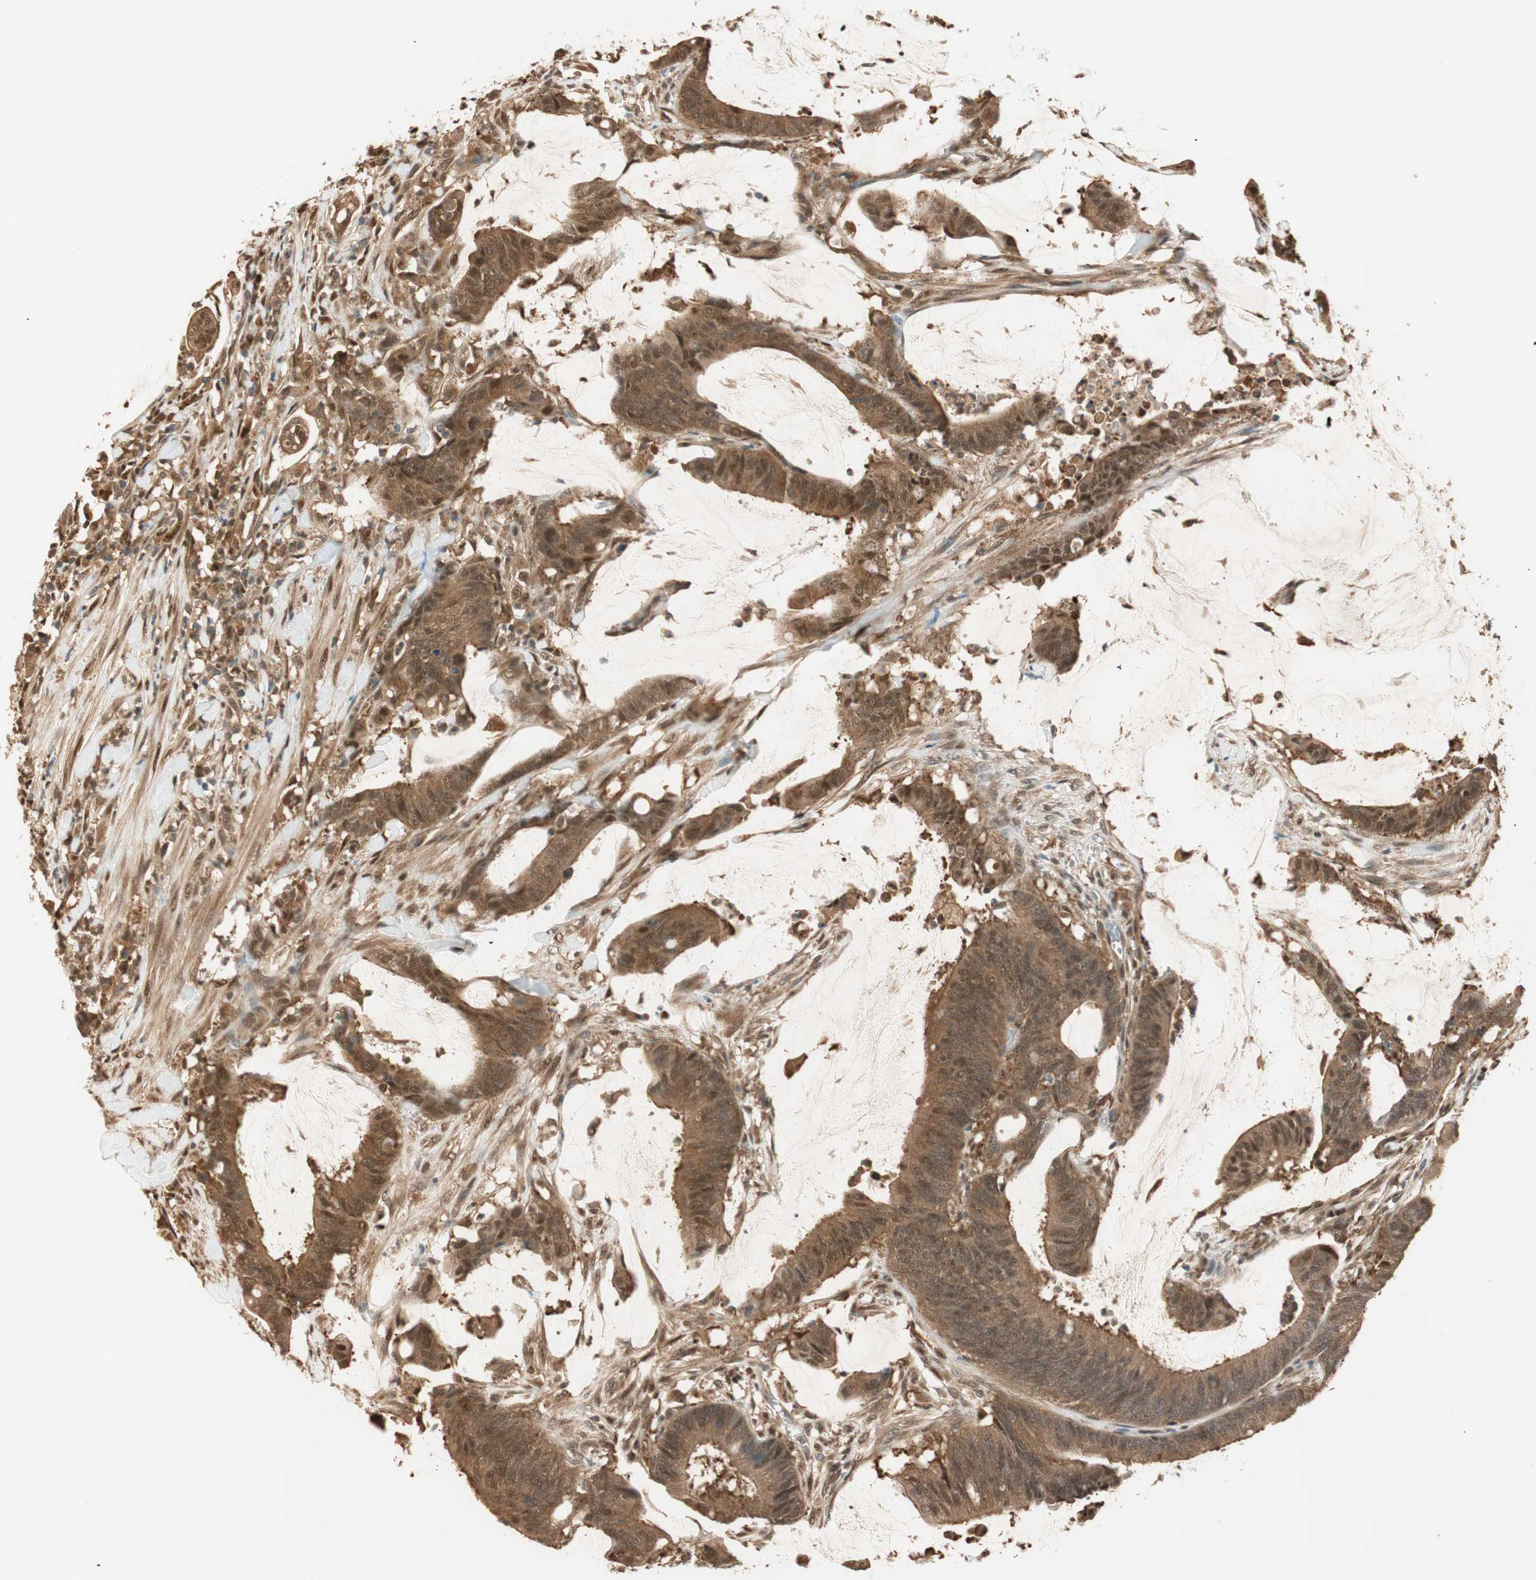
{"staining": {"intensity": "moderate", "quantity": ">75%", "location": "cytoplasmic/membranous,nuclear"}, "tissue": "colorectal cancer", "cell_type": "Tumor cells", "image_type": "cancer", "snomed": [{"axis": "morphology", "description": "Adenocarcinoma, NOS"}, {"axis": "topography", "description": "Rectum"}], "caption": "The micrograph displays a brown stain indicating the presence of a protein in the cytoplasmic/membranous and nuclear of tumor cells in adenocarcinoma (colorectal). The staining is performed using DAB (3,3'-diaminobenzidine) brown chromogen to label protein expression. The nuclei are counter-stained blue using hematoxylin.", "gene": "ZNF443", "patient": {"sex": "female", "age": 66}}